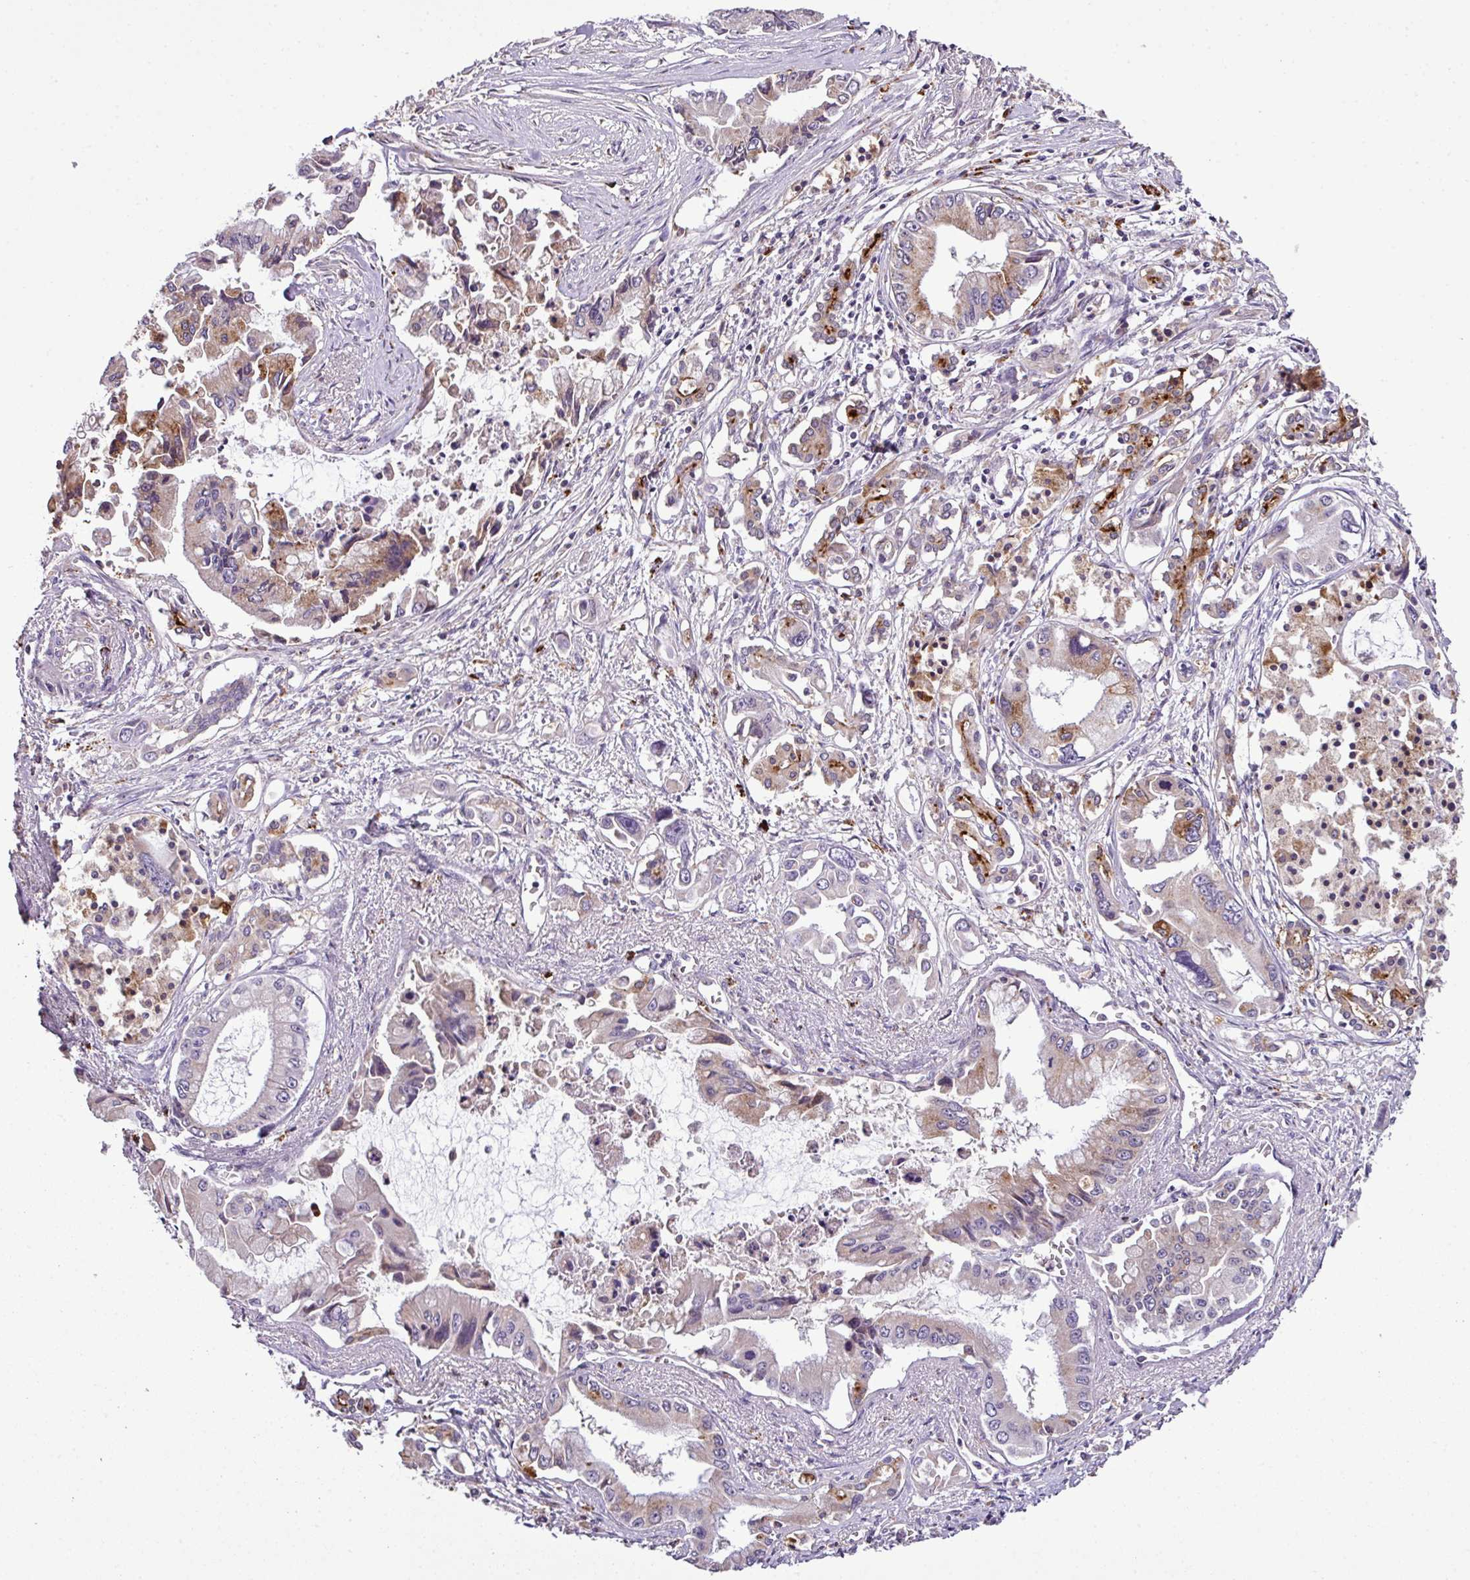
{"staining": {"intensity": "moderate", "quantity": "<25%", "location": "cytoplasmic/membranous"}, "tissue": "pancreatic cancer", "cell_type": "Tumor cells", "image_type": "cancer", "snomed": [{"axis": "morphology", "description": "Adenocarcinoma, NOS"}, {"axis": "topography", "description": "Pancreas"}], "caption": "This is a histology image of immunohistochemistry staining of pancreatic adenocarcinoma, which shows moderate positivity in the cytoplasmic/membranous of tumor cells.", "gene": "SMCO4", "patient": {"sex": "male", "age": 84}}